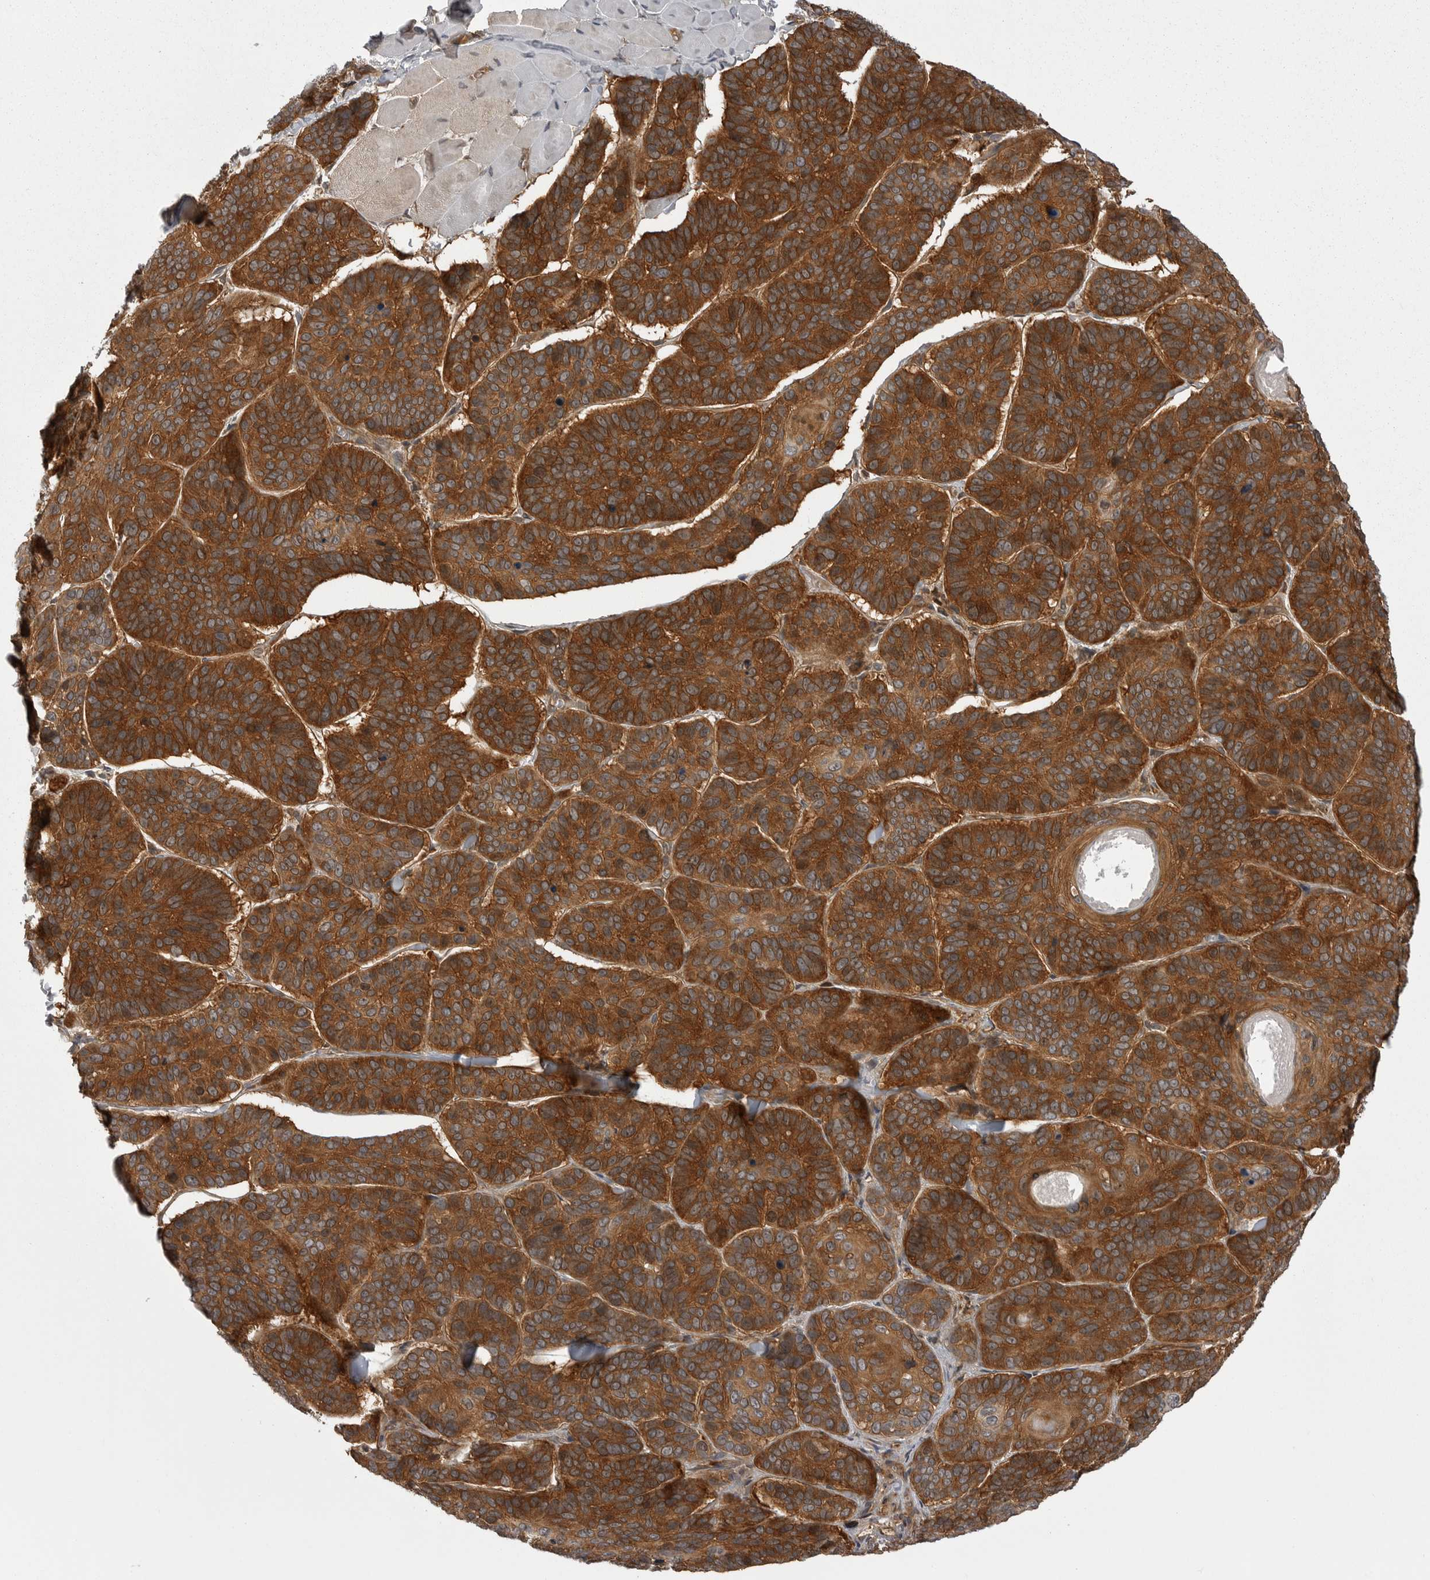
{"staining": {"intensity": "strong", "quantity": ">75%", "location": "cytoplasmic/membranous"}, "tissue": "skin cancer", "cell_type": "Tumor cells", "image_type": "cancer", "snomed": [{"axis": "morphology", "description": "Basal cell carcinoma"}, {"axis": "topography", "description": "Skin"}], "caption": "Immunohistochemical staining of skin basal cell carcinoma demonstrates high levels of strong cytoplasmic/membranous positivity in about >75% of tumor cells. (Stains: DAB in brown, nuclei in blue, Microscopy: brightfield microscopy at high magnification).", "gene": "STK24", "patient": {"sex": "male", "age": 62}}